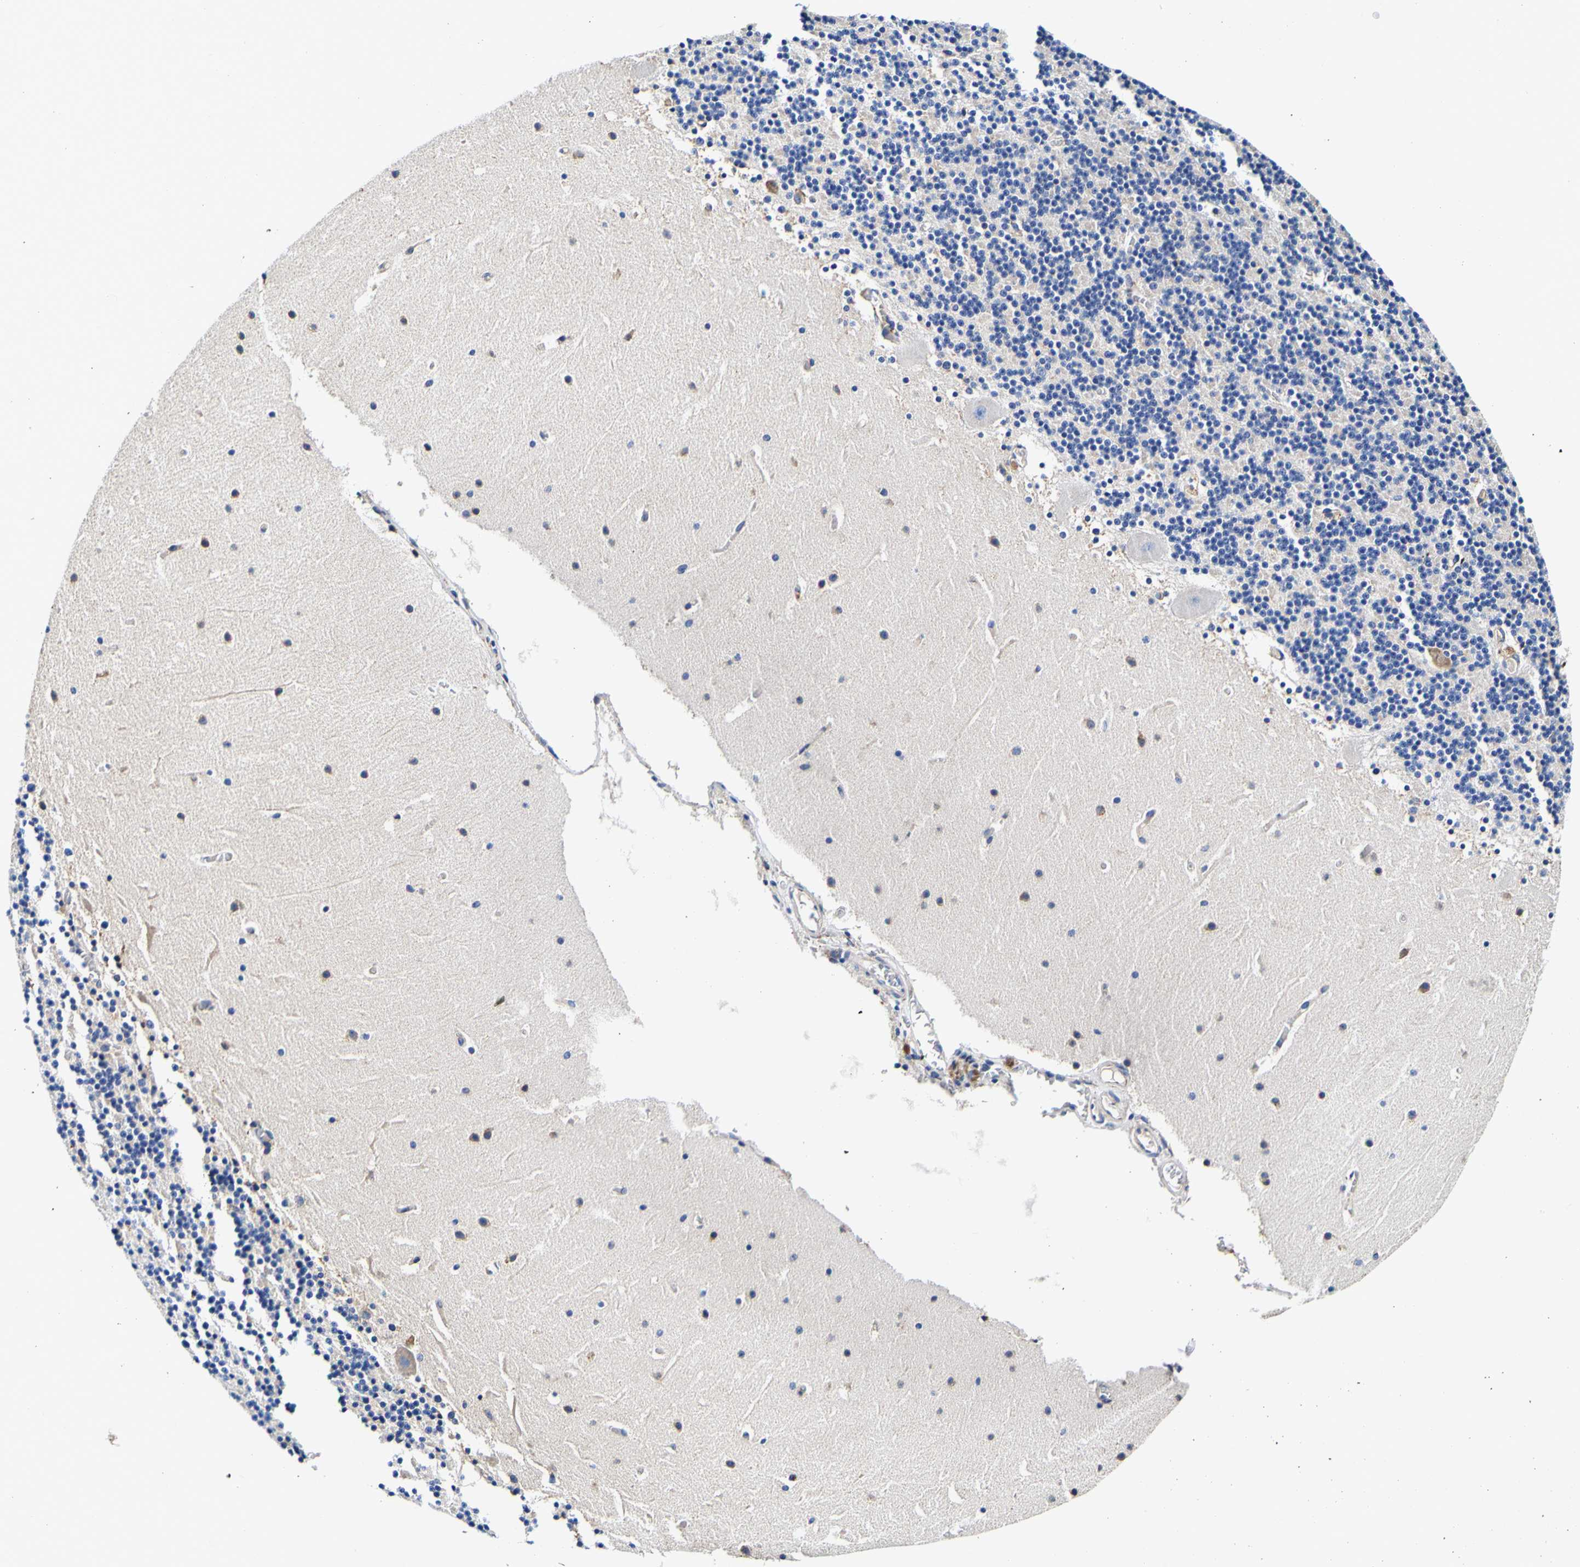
{"staining": {"intensity": "negative", "quantity": "none", "location": "none"}, "tissue": "cerebellum", "cell_type": "Cells in granular layer", "image_type": "normal", "snomed": [{"axis": "morphology", "description": "Normal tissue, NOS"}, {"axis": "topography", "description": "Cerebellum"}], "caption": "Histopathology image shows no significant protein expression in cells in granular layer of unremarkable cerebellum. The staining was performed using DAB (3,3'-diaminobenzidine) to visualize the protein expression in brown, while the nuclei were stained in blue with hematoxylin (Magnification: 20x).", "gene": "P4HB", "patient": {"sex": "male", "age": 45}}